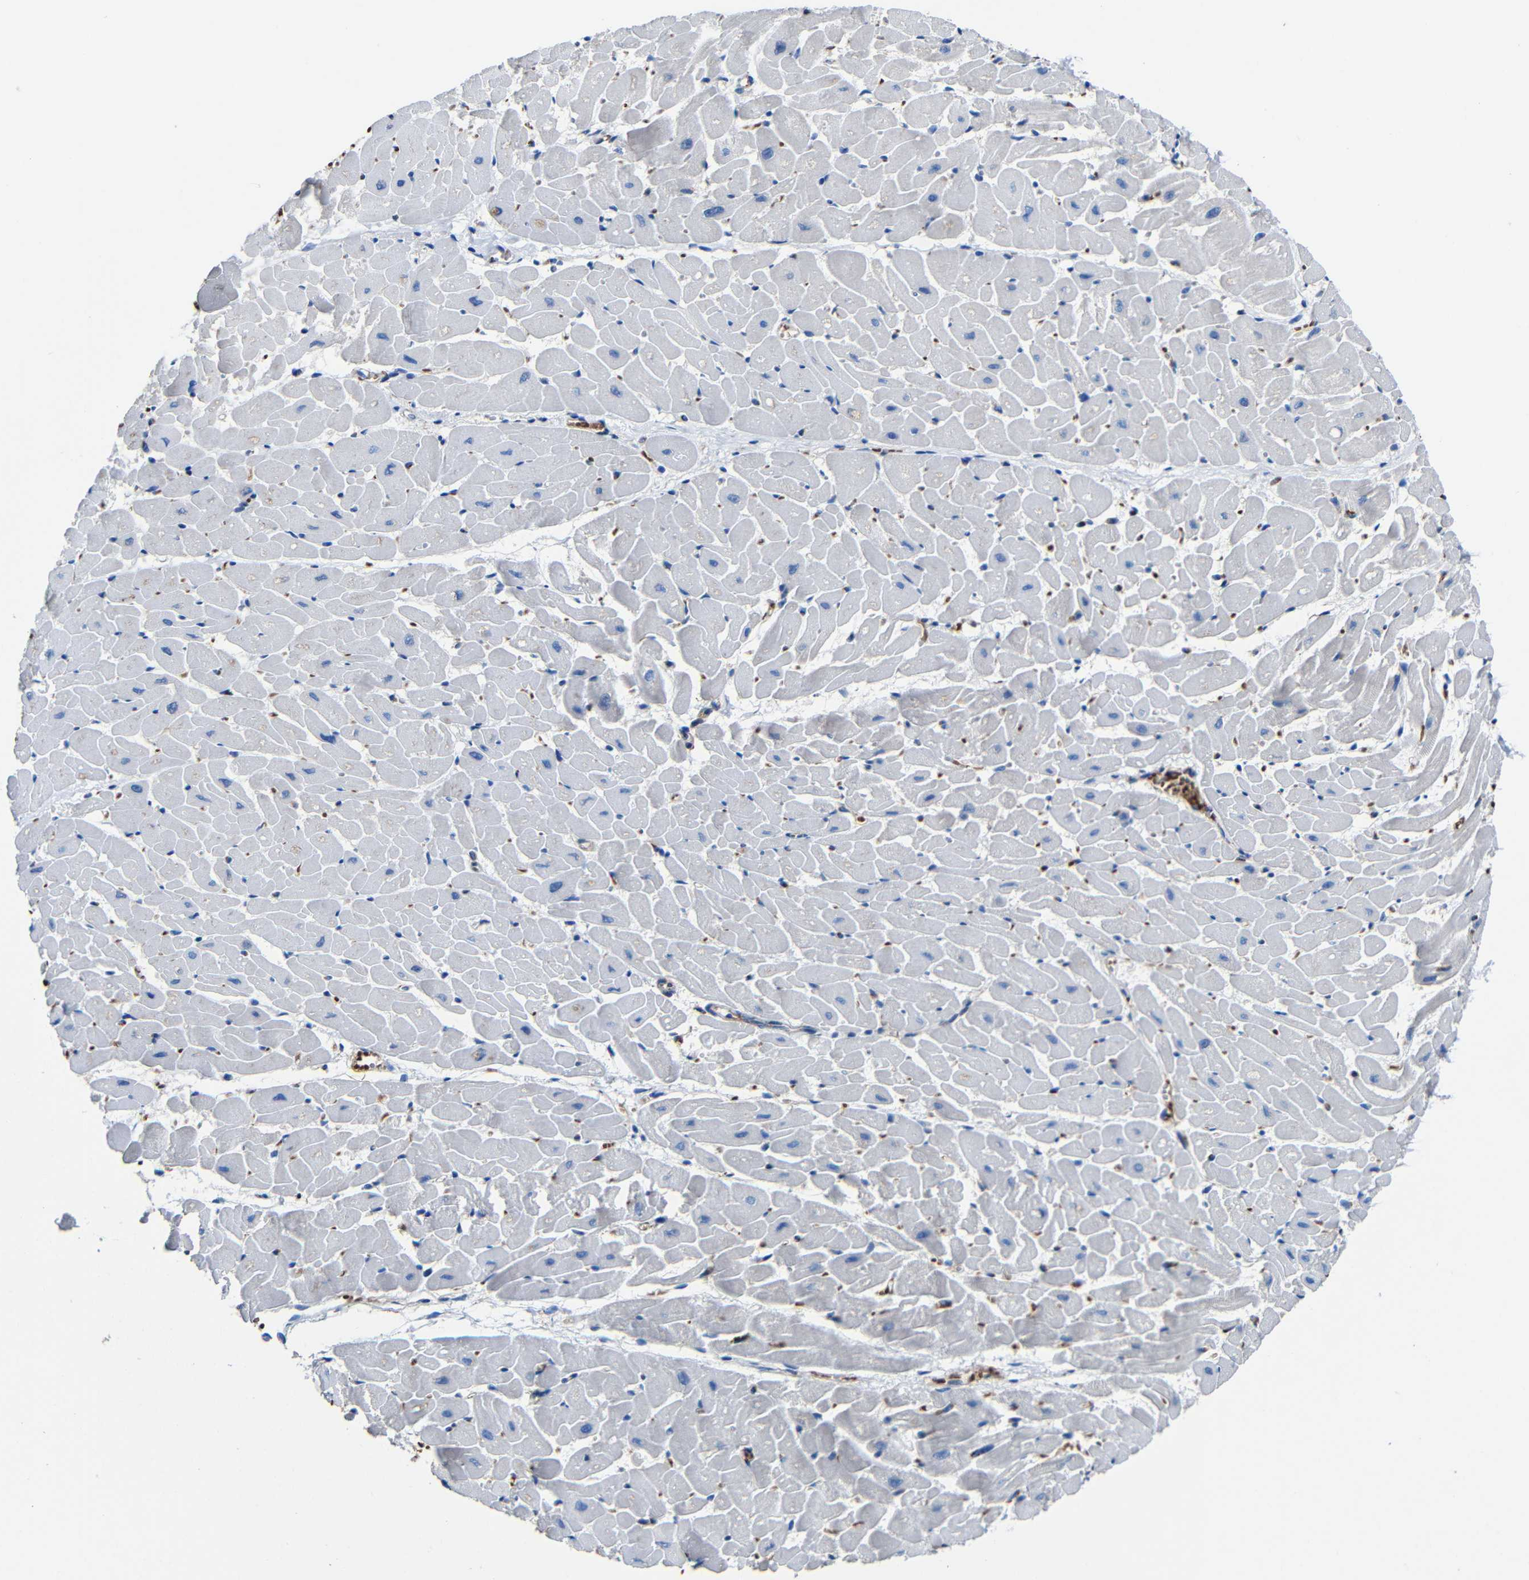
{"staining": {"intensity": "negative", "quantity": "none", "location": "none"}, "tissue": "heart muscle", "cell_type": "Cardiomyocytes", "image_type": "normal", "snomed": [{"axis": "morphology", "description": "Normal tissue, NOS"}, {"axis": "topography", "description": "Heart"}], "caption": "DAB immunohistochemical staining of benign heart muscle displays no significant positivity in cardiomyocytes.", "gene": "CA5B", "patient": {"sex": "female", "age": 19}}